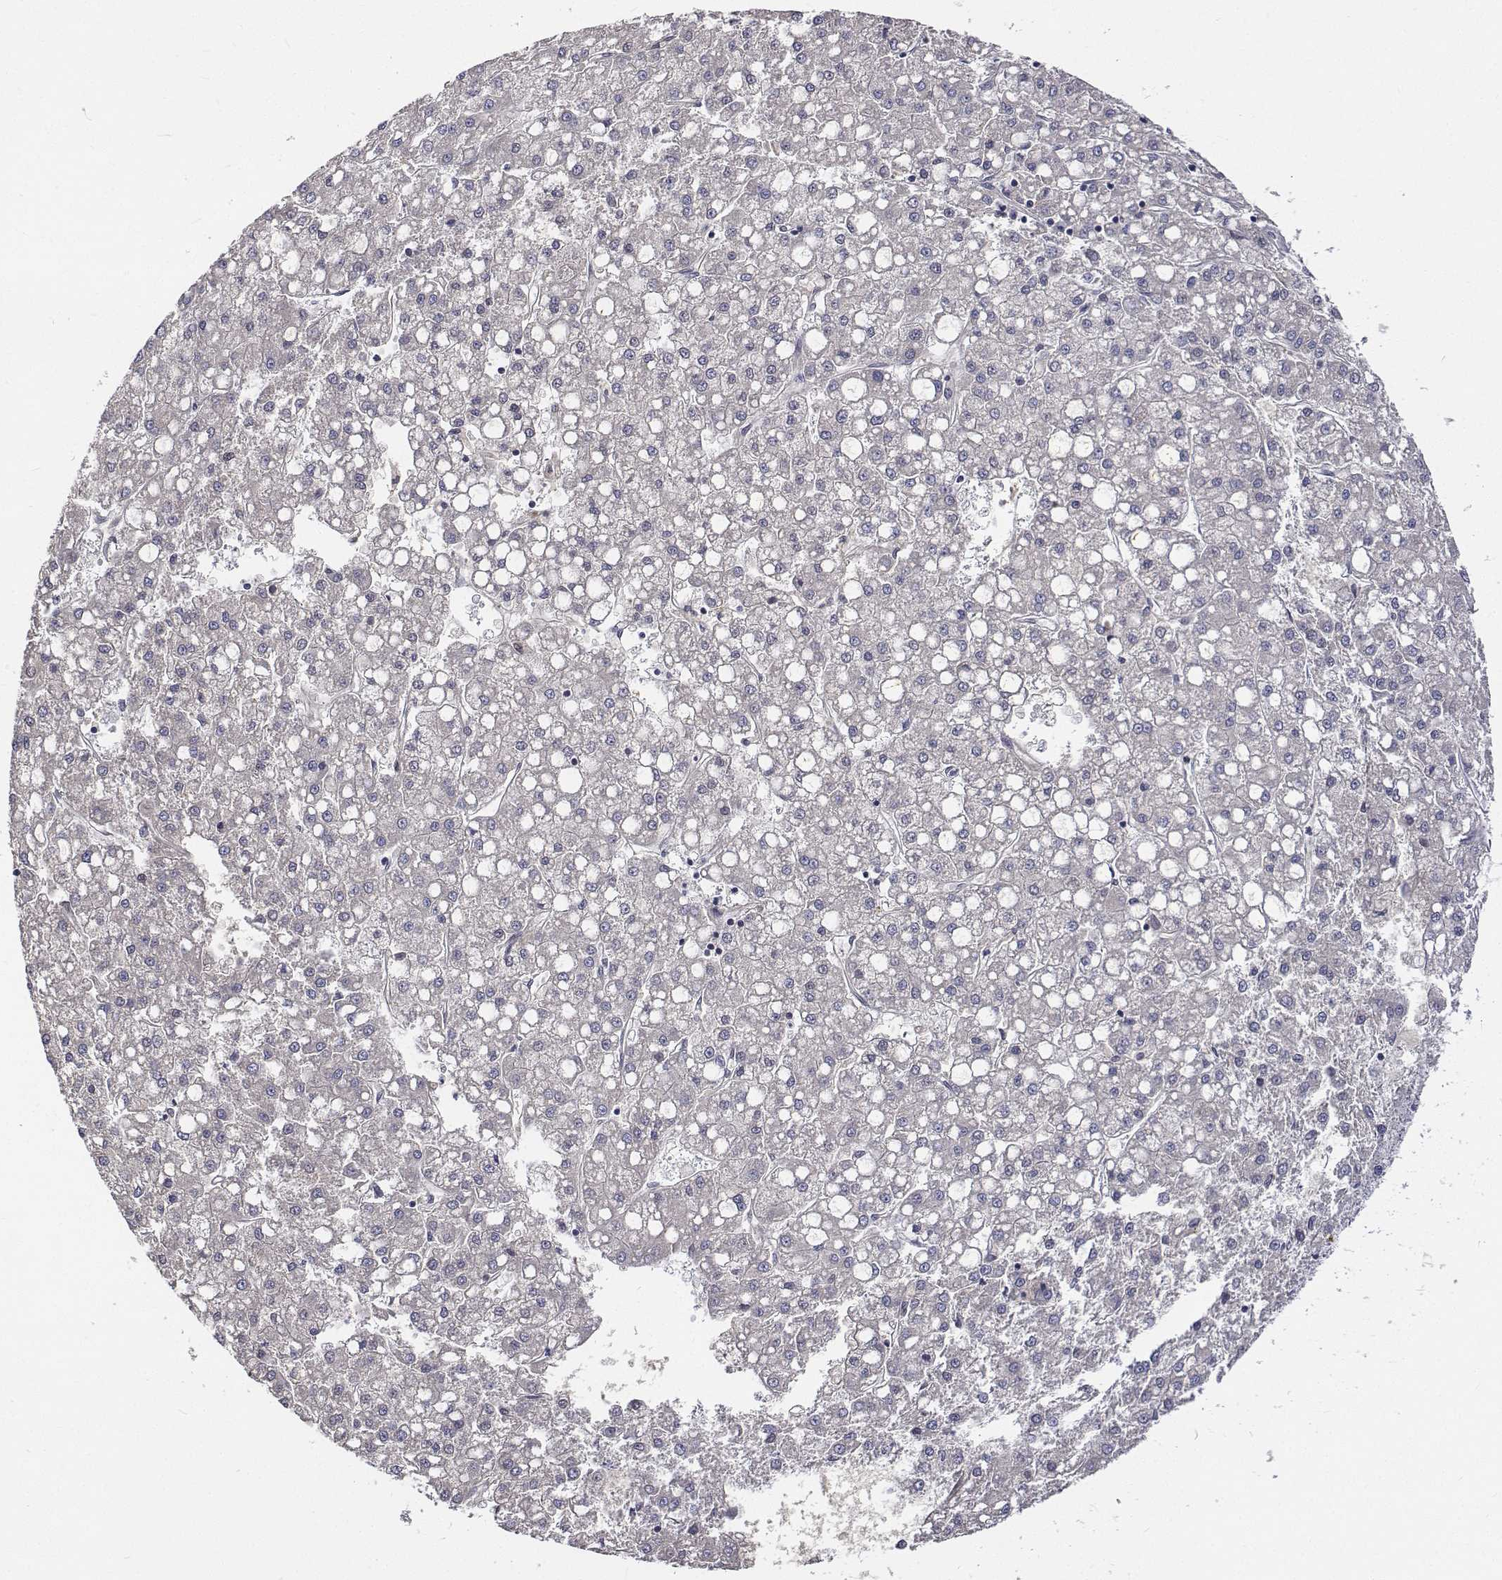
{"staining": {"intensity": "negative", "quantity": "none", "location": "none"}, "tissue": "liver cancer", "cell_type": "Tumor cells", "image_type": "cancer", "snomed": [{"axis": "morphology", "description": "Carcinoma, Hepatocellular, NOS"}, {"axis": "topography", "description": "Liver"}], "caption": "Immunohistochemical staining of liver hepatocellular carcinoma reveals no significant positivity in tumor cells.", "gene": "ATRX", "patient": {"sex": "male", "age": 67}}